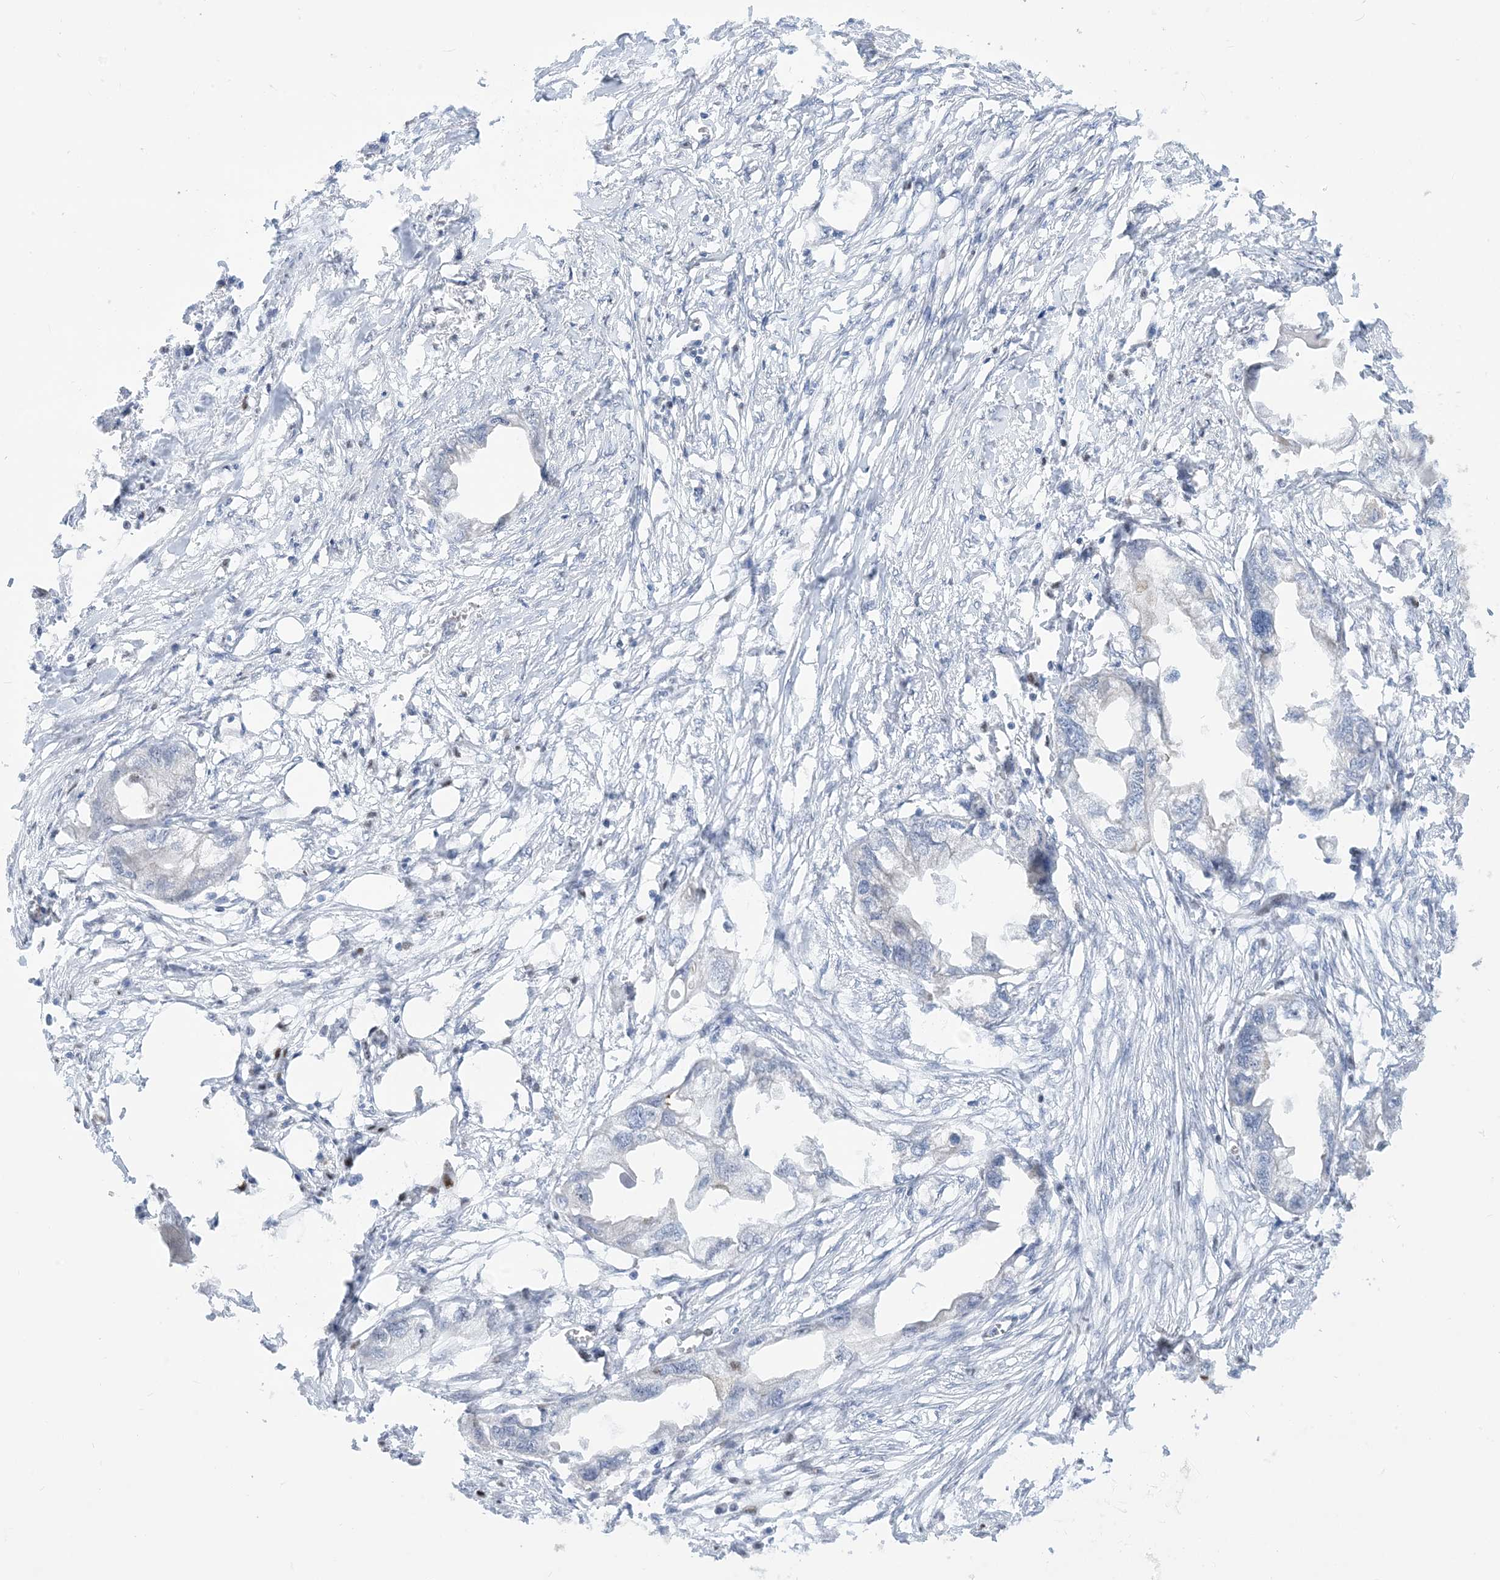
{"staining": {"intensity": "negative", "quantity": "none", "location": "none"}, "tissue": "endometrial cancer", "cell_type": "Tumor cells", "image_type": "cancer", "snomed": [{"axis": "morphology", "description": "Adenocarcinoma, NOS"}, {"axis": "morphology", "description": "Adenocarcinoma, metastatic, NOS"}, {"axis": "topography", "description": "Adipose tissue"}, {"axis": "topography", "description": "Endometrium"}], "caption": "Endometrial cancer (adenocarcinoma) was stained to show a protein in brown. There is no significant expression in tumor cells.", "gene": "MARS2", "patient": {"sex": "female", "age": 67}}